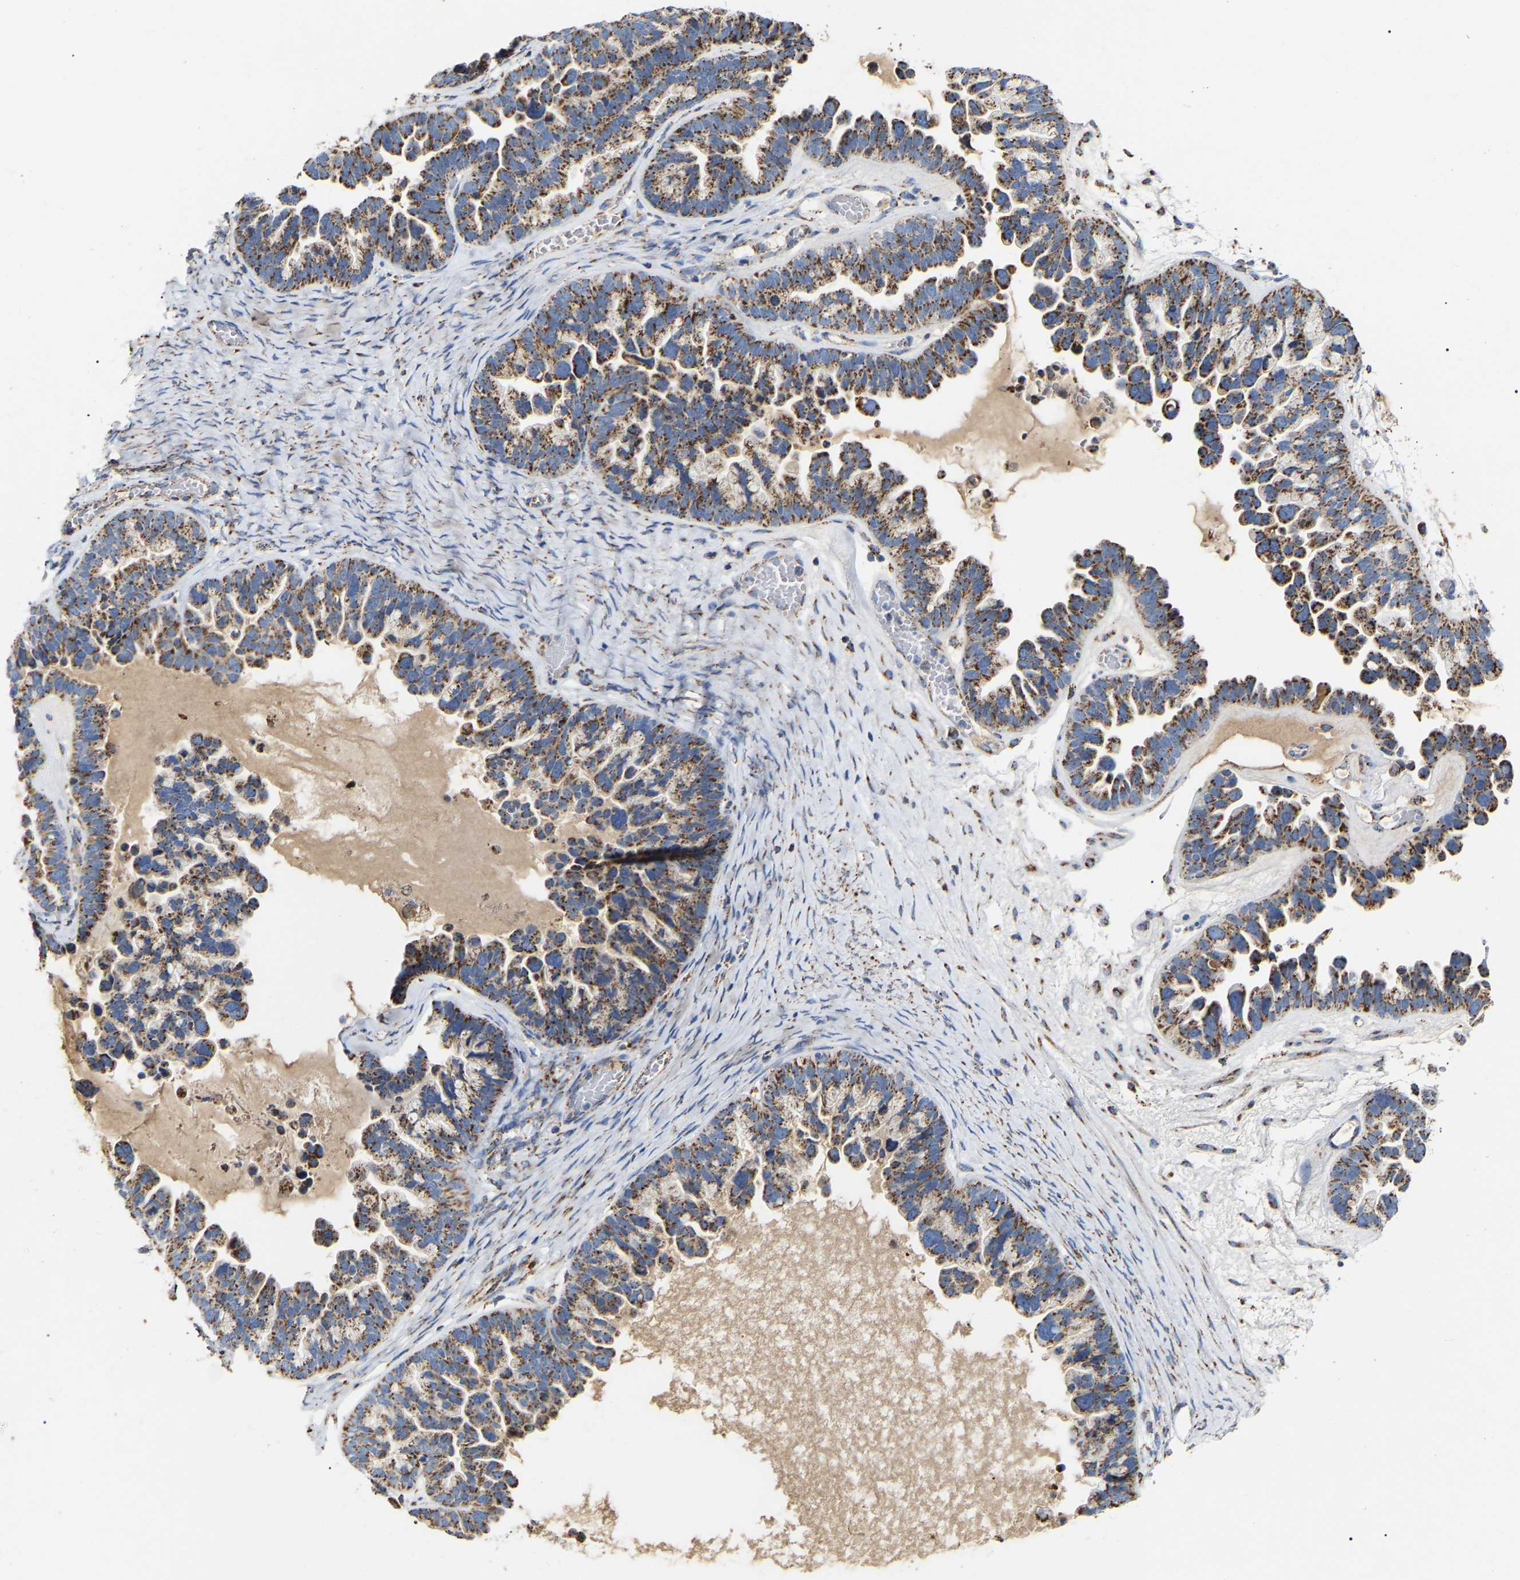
{"staining": {"intensity": "moderate", "quantity": ">75%", "location": "cytoplasmic/membranous"}, "tissue": "ovarian cancer", "cell_type": "Tumor cells", "image_type": "cancer", "snomed": [{"axis": "morphology", "description": "Cystadenocarcinoma, serous, NOS"}, {"axis": "topography", "description": "Ovary"}], "caption": "Immunohistochemical staining of human ovarian cancer (serous cystadenocarcinoma) exhibits medium levels of moderate cytoplasmic/membranous staining in about >75% of tumor cells. The protein of interest is shown in brown color, while the nuclei are stained blue.", "gene": "HIBADH", "patient": {"sex": "female", "age": 56}}